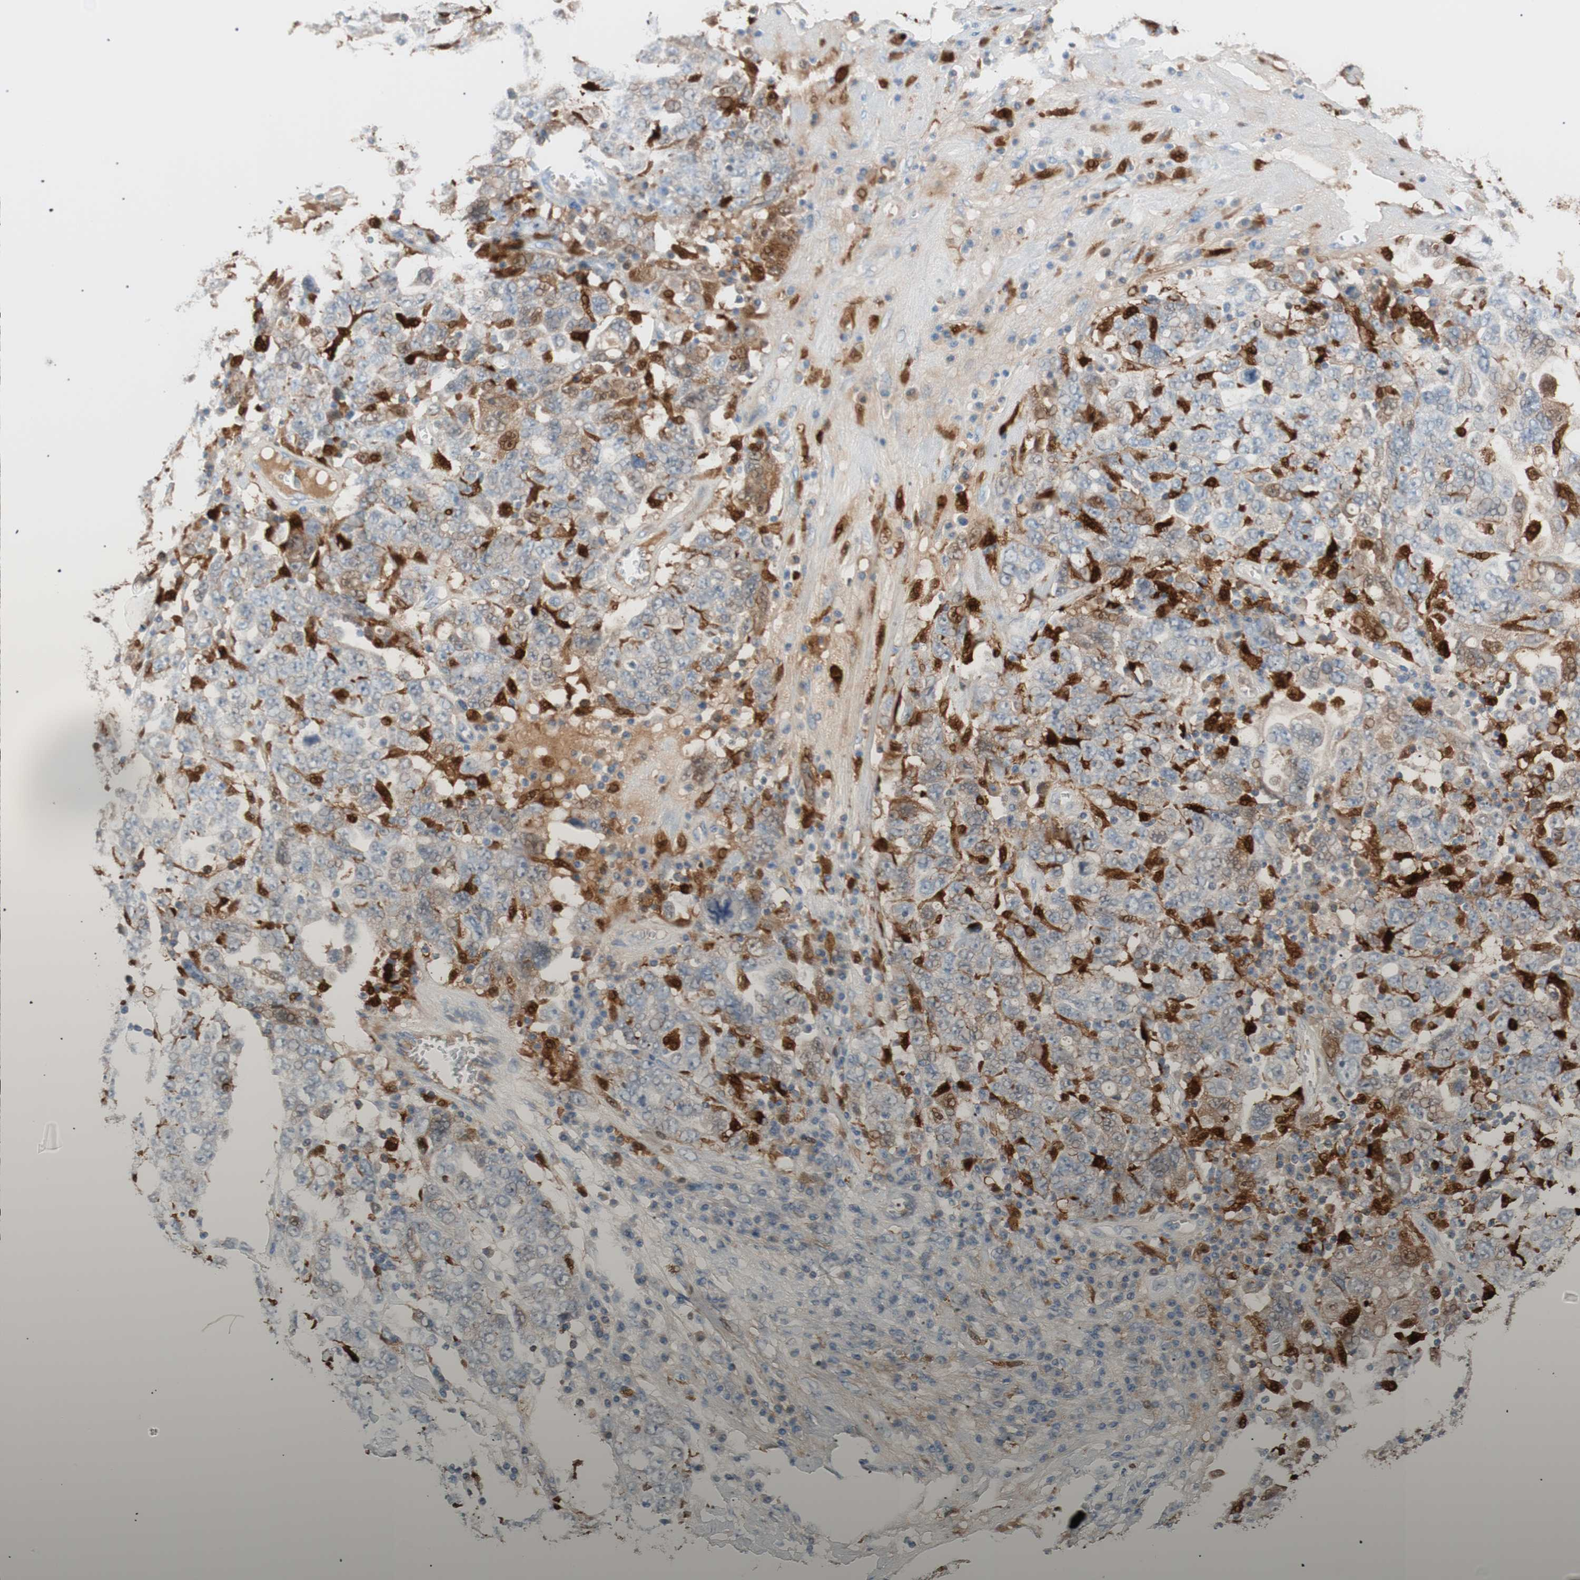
{"staining": {"intensity": "weak", "quantity": "<25%", "location": "cytoplasmic/membranous"}, "tissue": "ovarian cancer", "cell_type": "Tumor cells", "image_type": "cancer", "snomed": [{"axis": "morphology", "description": "Carcinoma, endometroid"}, {"axis": "topography", "description": "Ovary"}], "caption": "Ovarian cancer (endometroid carcinoma) was stained to show a protein in brown. There is no significant expression in tumor cells.", "gene": "IL18", "patient": {"sex": "female", "age": 62}}